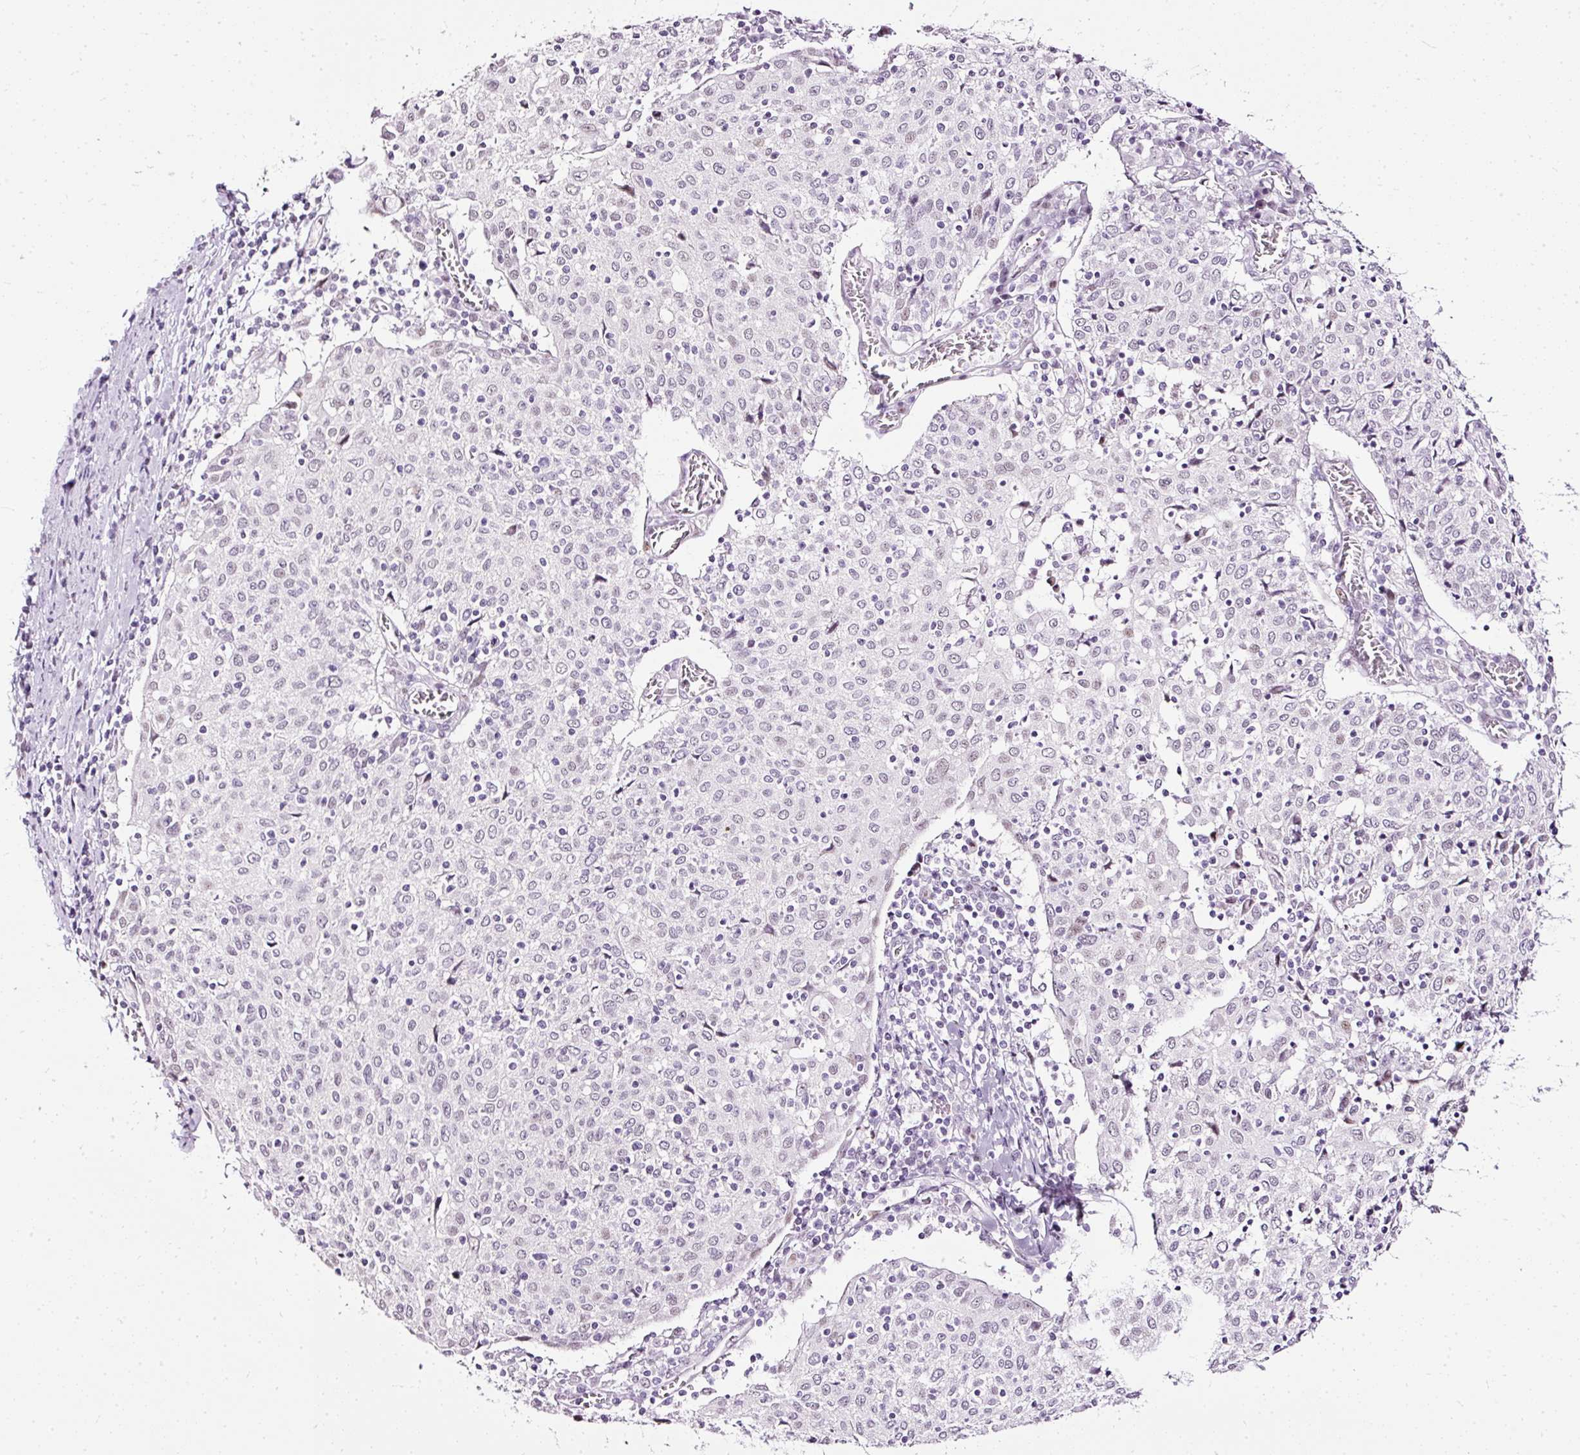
{"staining": {"intensity": "weak", "quantity": "<25%", "location": "nuclear"}, "tissue": "cervical cancer", "cell_type": "Tumor cells", "image_type": "cancer", "snomed": [{"axis": "morphology", "description": "Squamous cell carcinoma, NOS"}, {"axis": "topography", "description": "Cervix"}], "caption": "Immunohistochemistry (IHC) of cervical cancer displays no expression in tumor cells.", "gene": "PDE6B", "patient": {"sex": "female", "age": 52}}